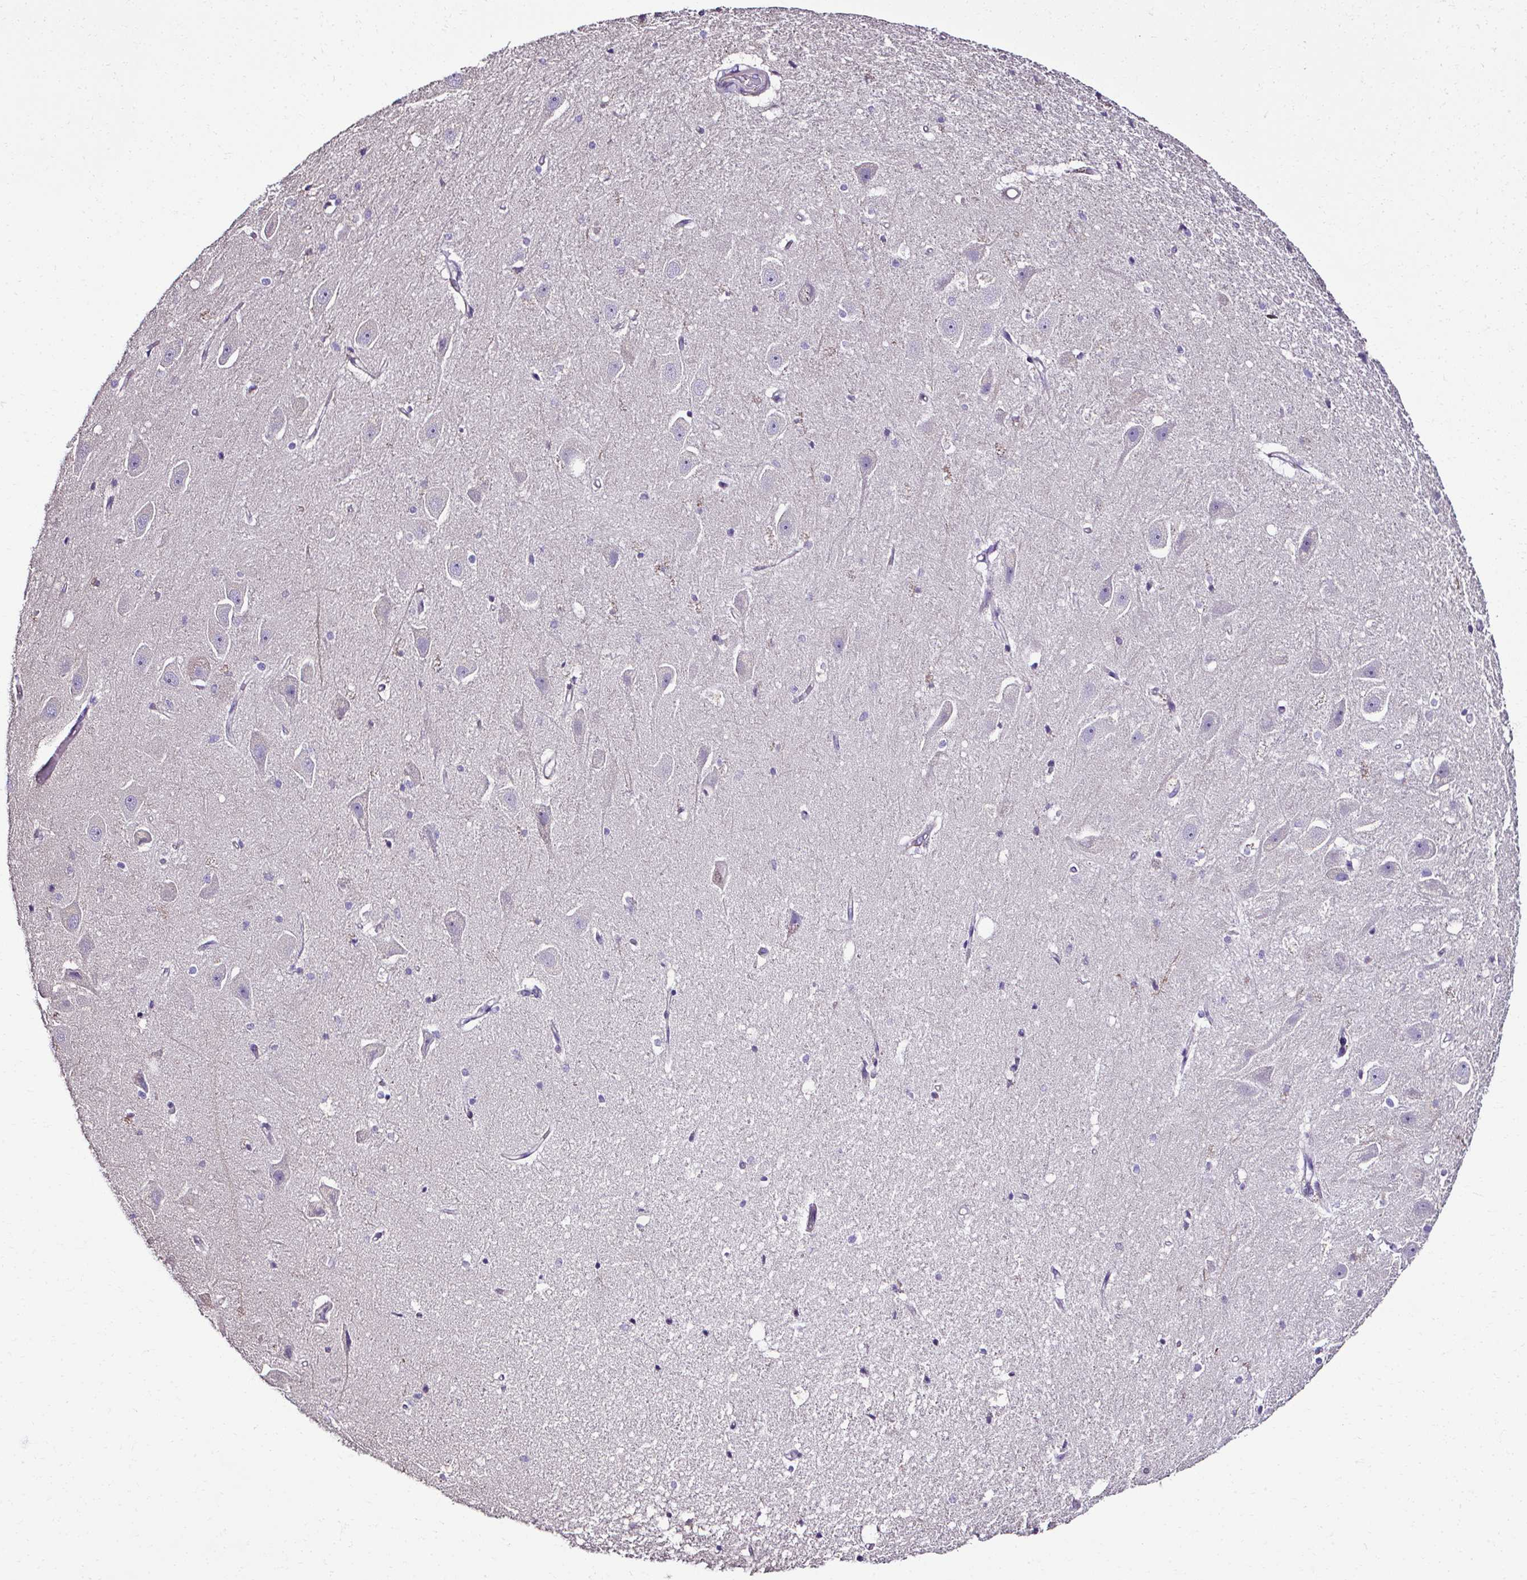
{"staining": {"intensity": "negative", "quantity": "none", "location": "none"}, "tissue": "hippocampus", "cell_type": "Glial cells", "image_type": "normal", "snomed": [{"axis": "morphology", "description": "Normal tissue, NOS"}, {"axis": "topography", "description": "Hippocampus"}], "caption": "Human hippocampus stained for a protein using immunohistochemistry demonstrates no positivity in glial cells.", "gene": "CCDC85C", "patient": {"sex": "male", "age": 63}}